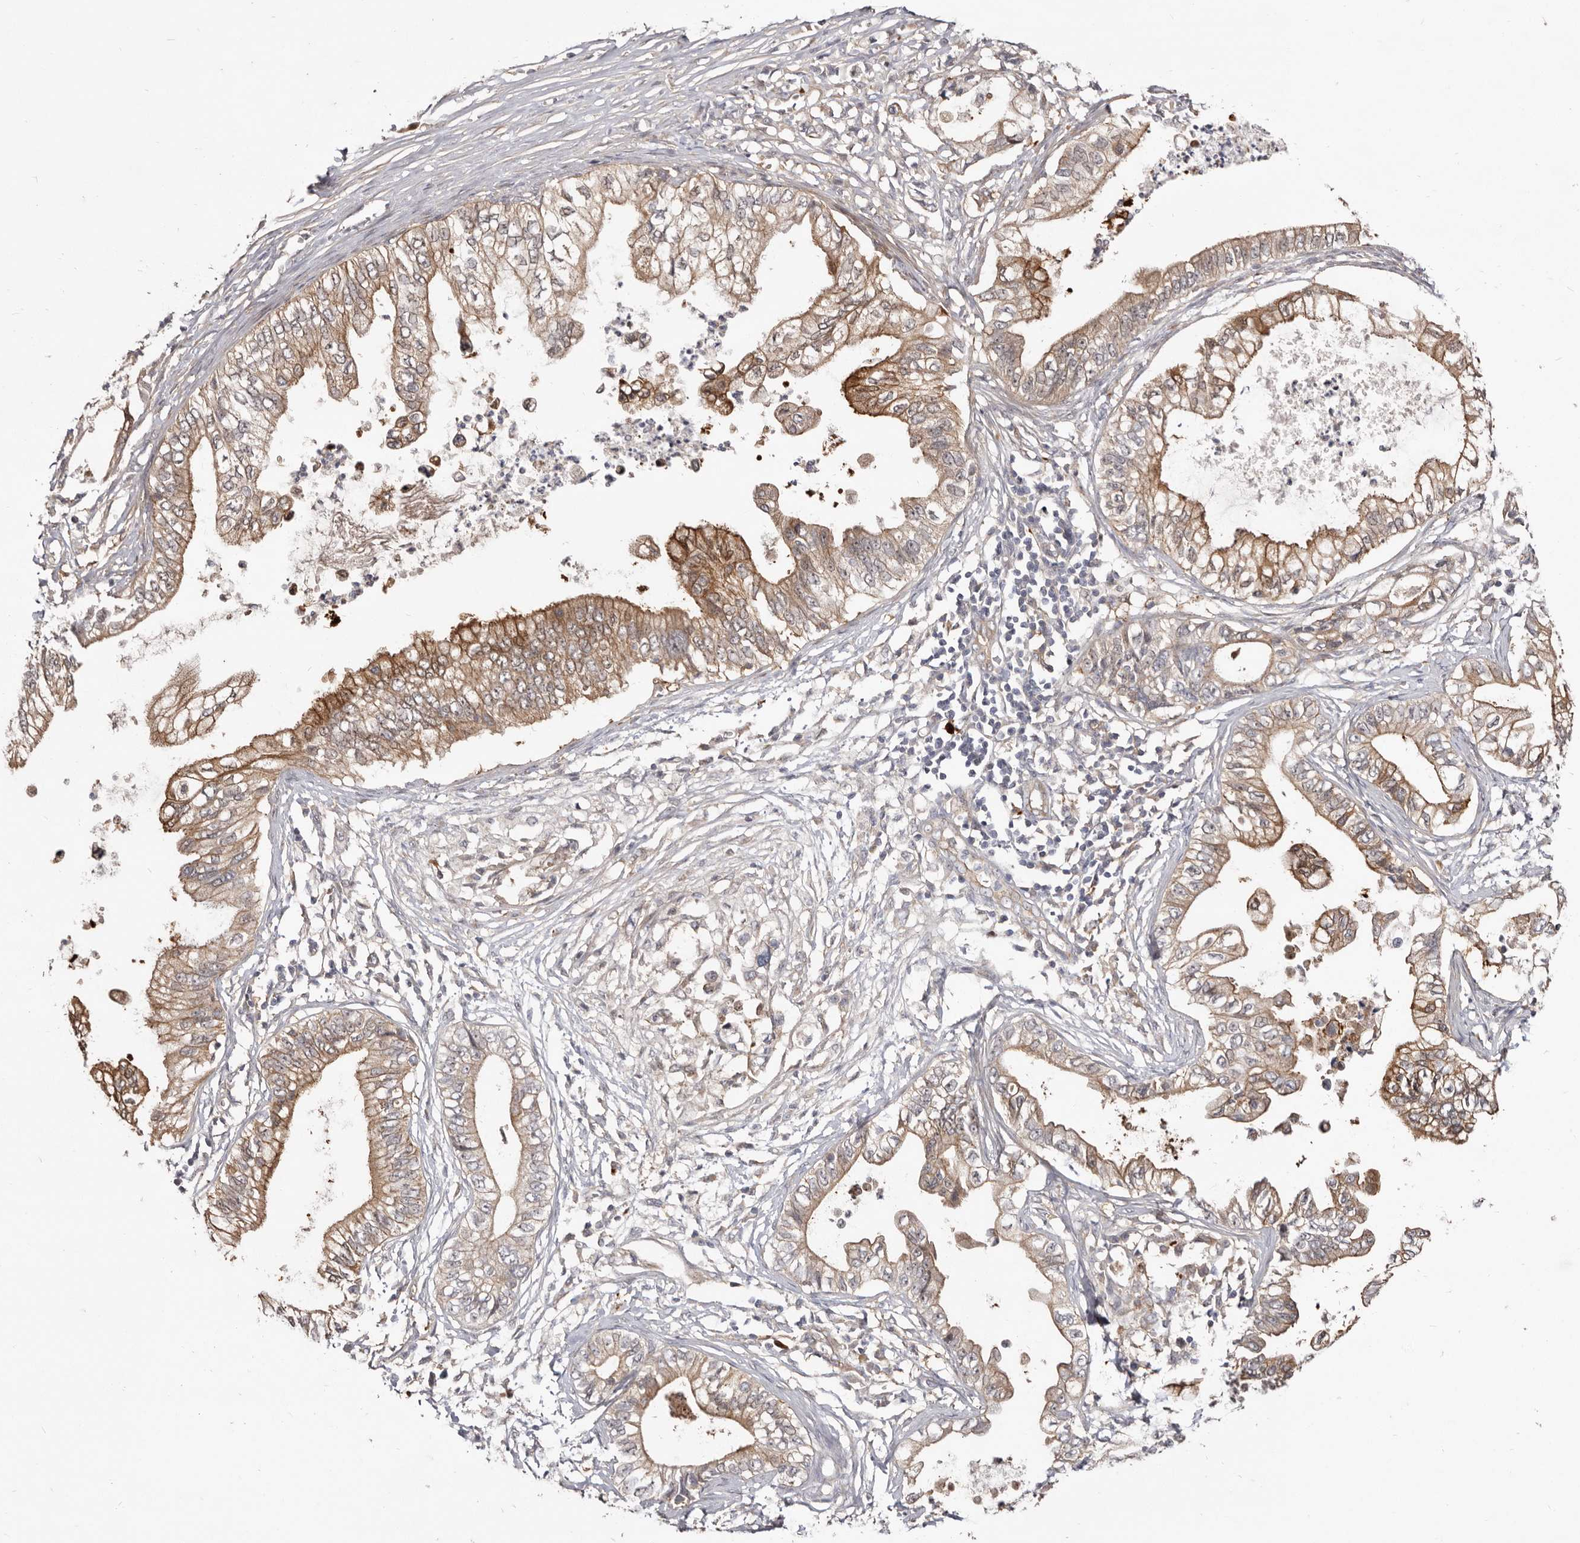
{"staining": {"intensity": "moderate", "quantity": ">75%", "location": "cytoplasmic/membranous"}, "tissue": "pancreatic cancer", "cell_type": "Tumor cells", "image_type": "cancer", "snomed": [{"axis": "morphology", "description": "Adenocarcinoma, NOS"}, {"axis": "topography", "description": "Pancreas"}], "caption": "Immunohistochemical staining of human pancreatic cancer exhibits medium levels of moderate cytoplasmic/membranous staining in about >75% of tumor cells.", "gene": "GPATCH4", "patient": {"sex": "male", "age": 56}}